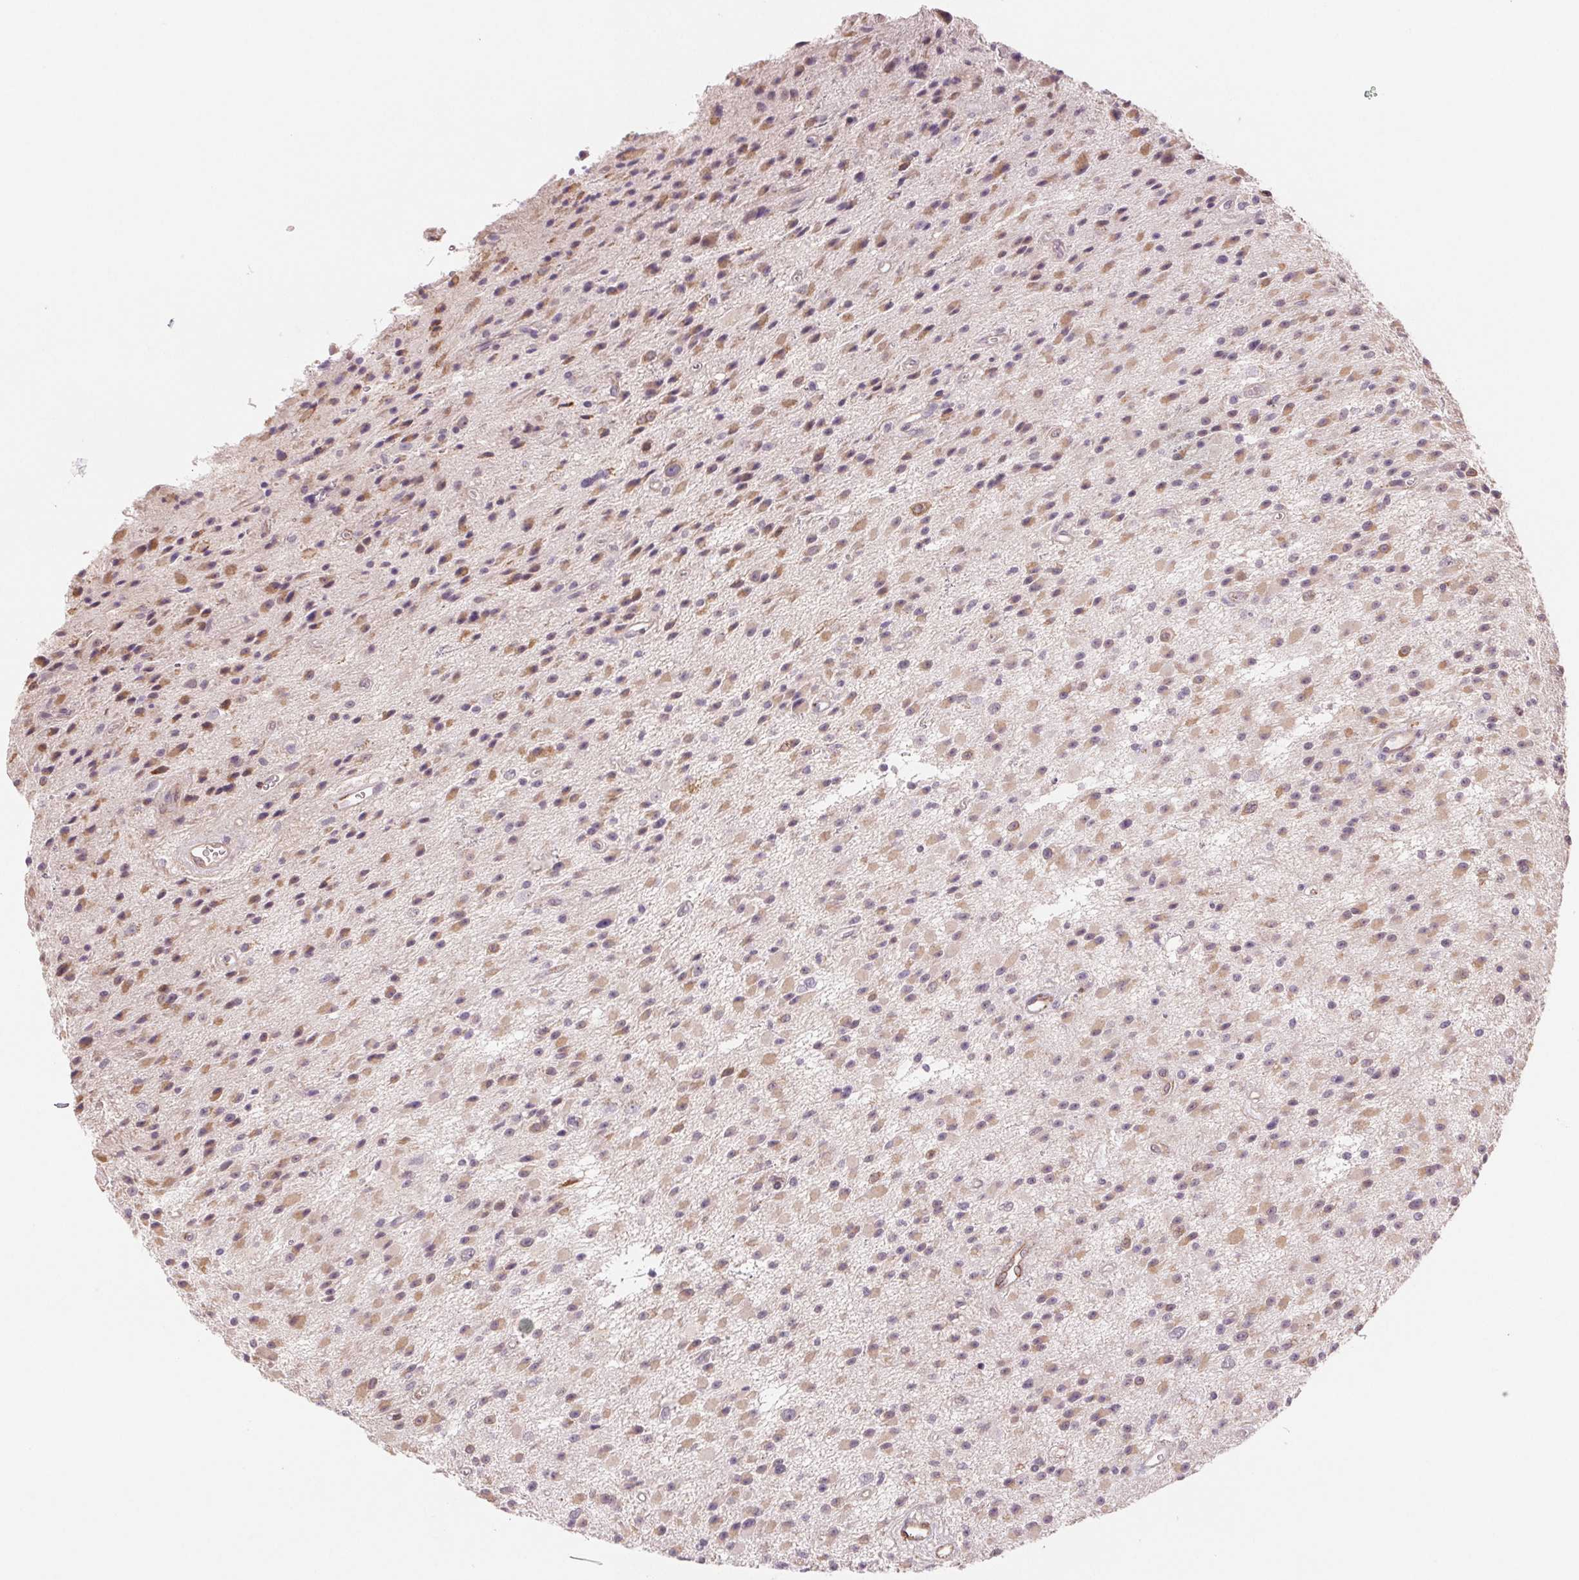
{"staining": {"intensity": "weak", "quantity": "25%-75%", "location": "cytoplasmic/membranous"}, "tissue": "glioma", "cell_type": "Tumor cells", "image_type": "cancer", "snomed": [{"axis": "morphology", "description": "Glioma, malignant, High grade"}, {"axis": "topography", "description": "Brain"}], "caption": "An immunohistochemistry photomicrograph of tumor tissue is shown. Protein staining in brown shows weak cytoplasmic/membranous positivity in glioma within tumor cells. (Stains: DAB in brown, nuclei in blue, Microscopy: brightfield microscopy at high magnification).", "gene": "FKBP10", "patient": {"sex": "male", "age": 29}}